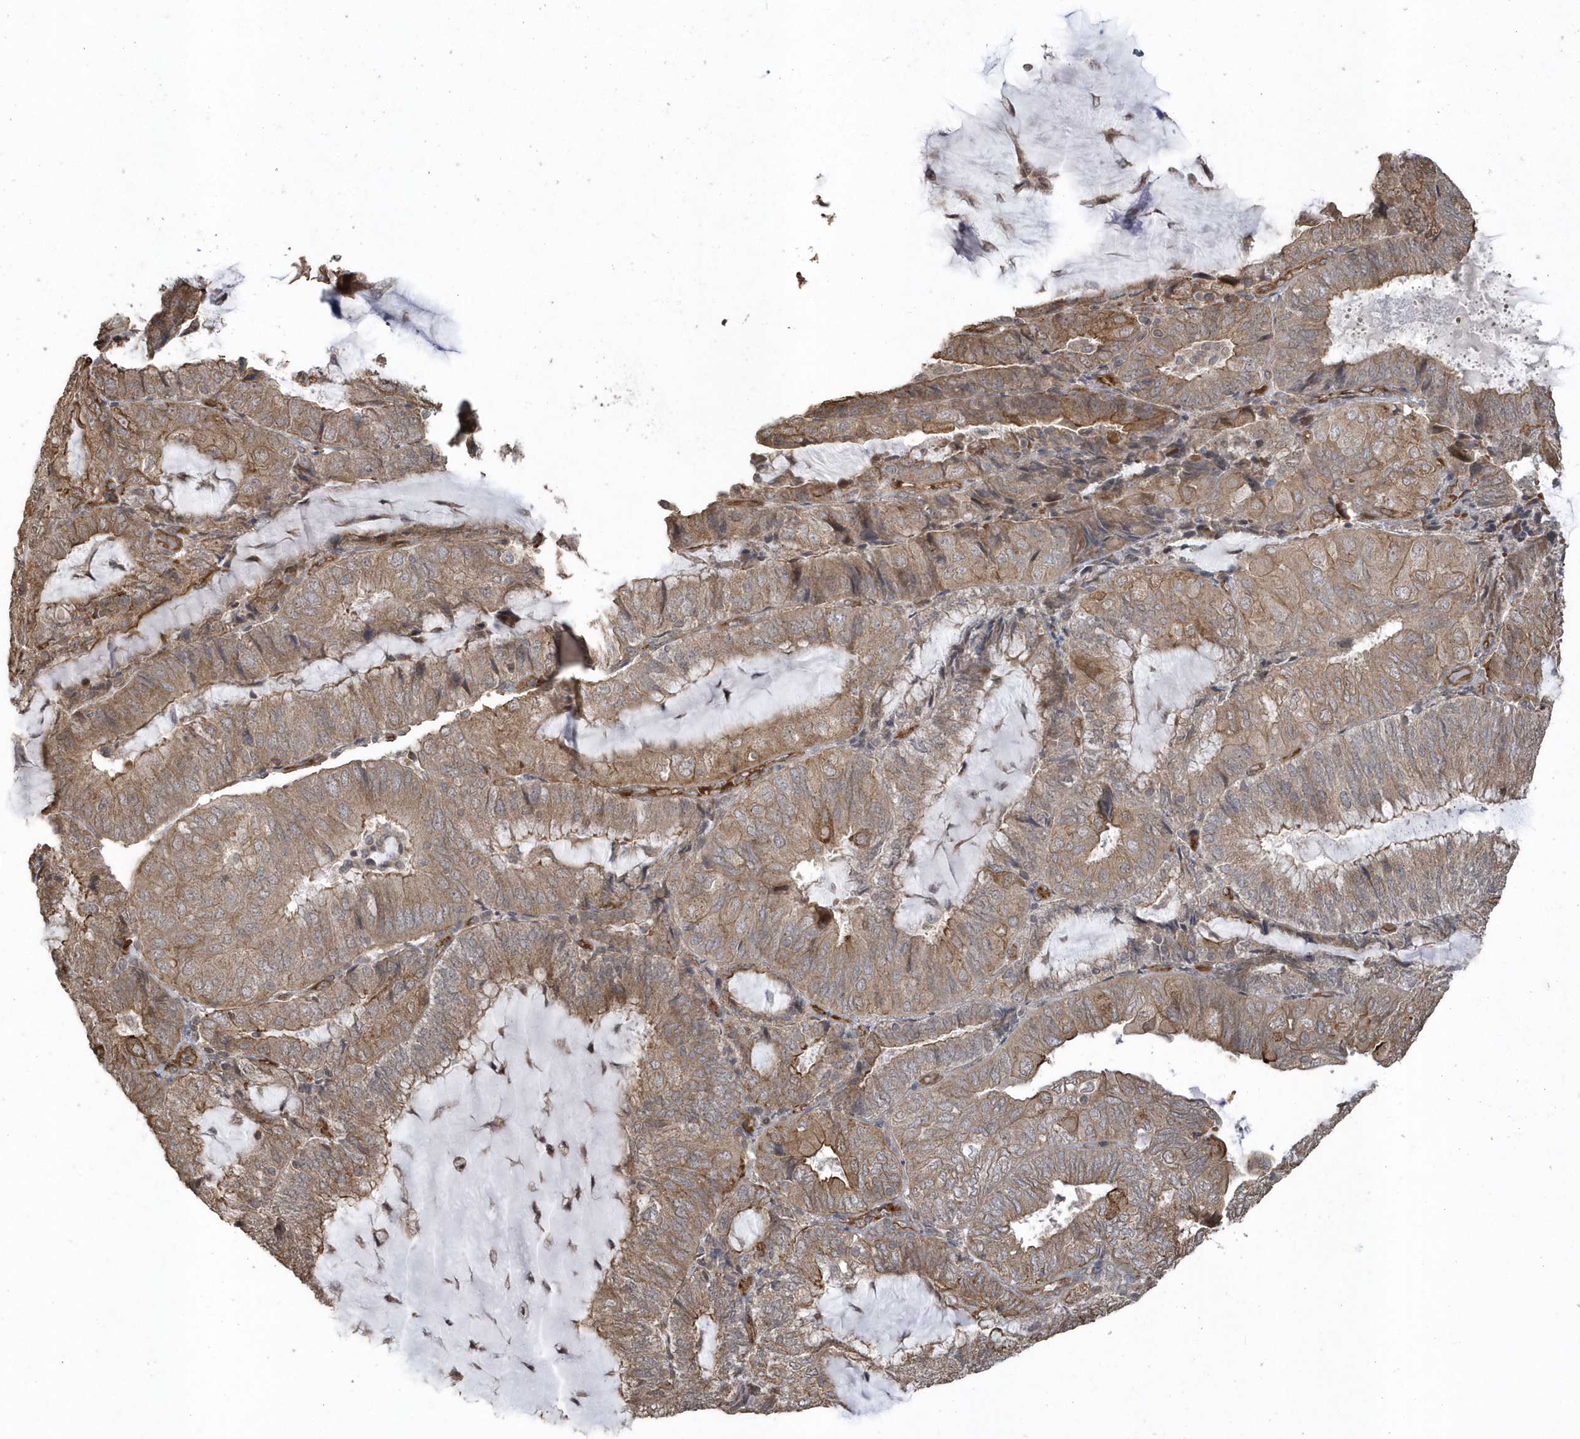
{"staining": {"intensity": "moderate", "quantity": ">75%", "location": "cytoplasmic/membranous"}, "tissue": "endometrial cancer", "cell_type": "Tumor cells", "image_type": "cancer", "snomed": [{"axis": "morphology", "description": "Adenocarcinoma, NOS"}, {"axis": "topography", "description": "Endometrium"}], "caption": "Immunohistochemical staining of human endometrial cancer (adenocarcinoma) displays moderate cytoplasmic/membranous protein positivity in approximately >75% of tumor cells.", "gene": "HERPUD1", "patient": {"sex": "female", "age": 81}}